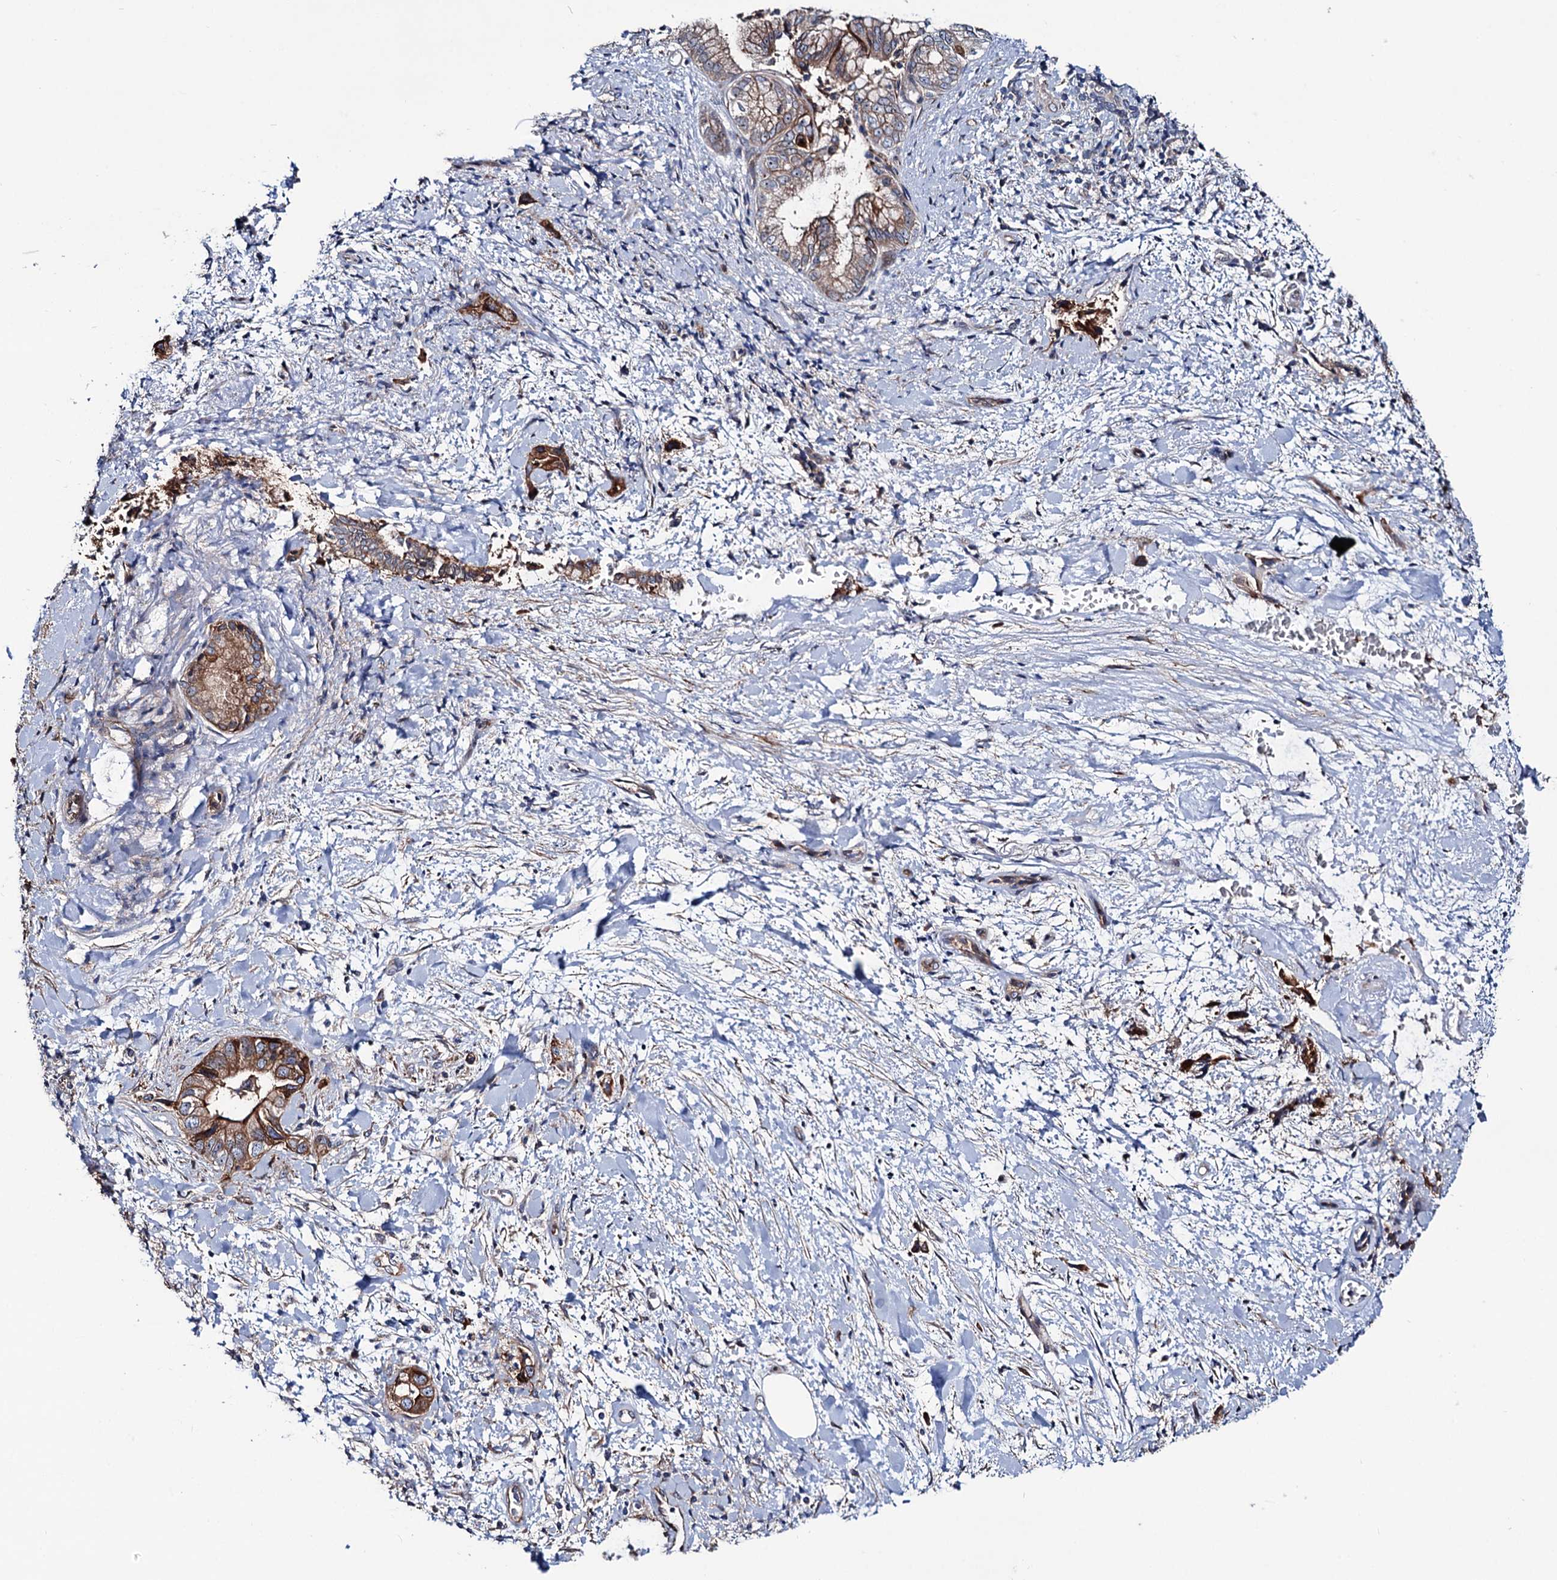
{"staining": {"intensity": "strong", "quantity": ">75%", "location": "cytoplasmic/membranous"}, "tissue": "pancreatic cancer", "cell_type": "Tumor cells", "image_type": "cancer", "snomed": [{"axis": "morphology", "description": "Adenocarcinoma, NOS"}, {"axis": "topography", "description": "Pancreas"}], "caption": "Pancreatic cancer was stained to show a protein in brown. There is high levels of strong cytoplasmic/membranous positivity in approximately >75% of tumor cells.", "gene": "PTDSS2", "patient": {"sex": "female", "age": 78}}